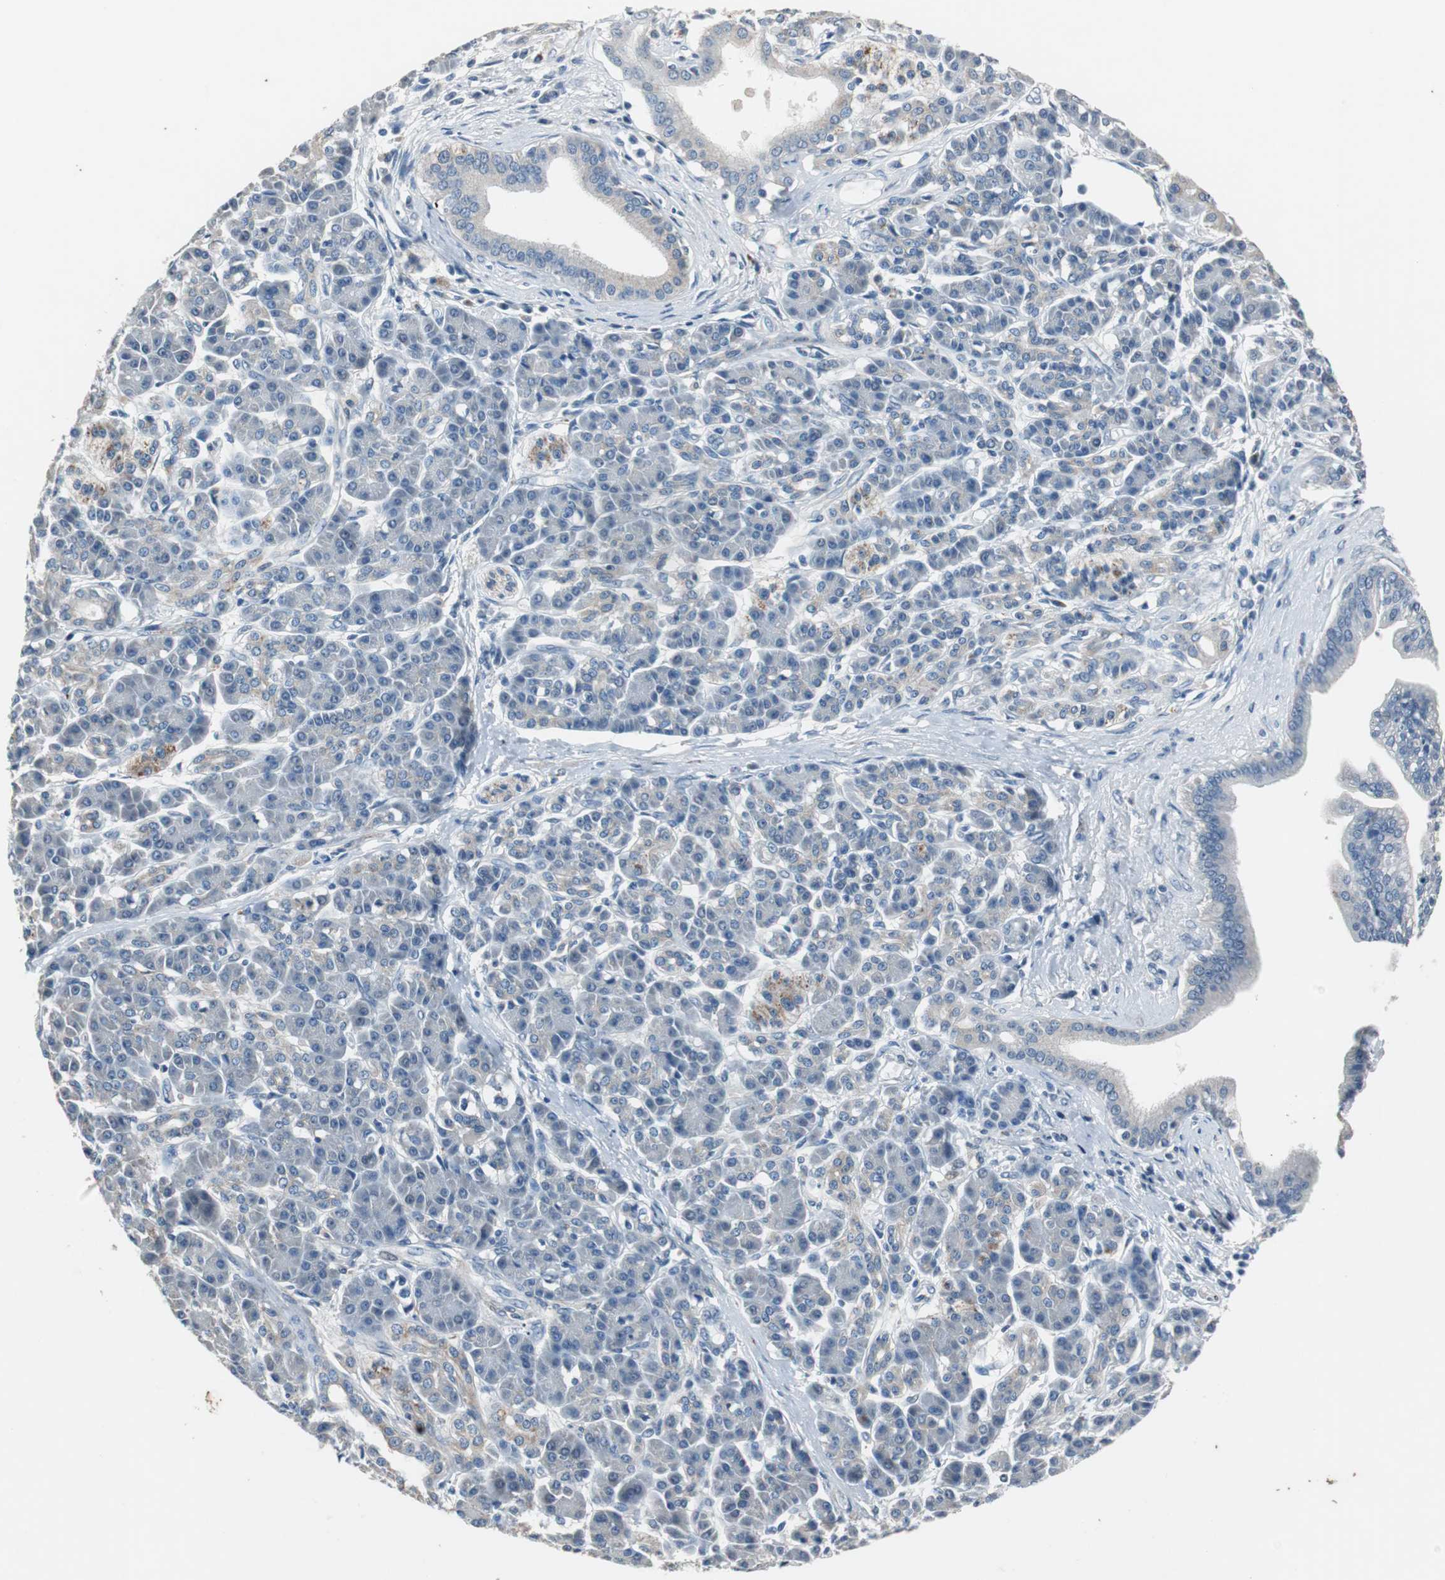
{"staining": {"intensity": "negative", "quantity": "none", "location": "none"}, "tissue": "pancreatic cancer", "cell_type": "Tumor cells", "image_type": "cancer", "snomed": [{"axis": "morphology", "description": "Adenocarcinoma, NOS"}, {"axis": "topography", "description": "Pancreas"}], "caption": "A photomicrograph of human adenocarcinoma (pancreatic) is negative for staining in tumor cells. The staining is performed using DAB brown chromogen with nuclei counter-stained in using hematoxylin.", "gene": "PCYT1B", "patient": {"sex": "male", "age": 59}}